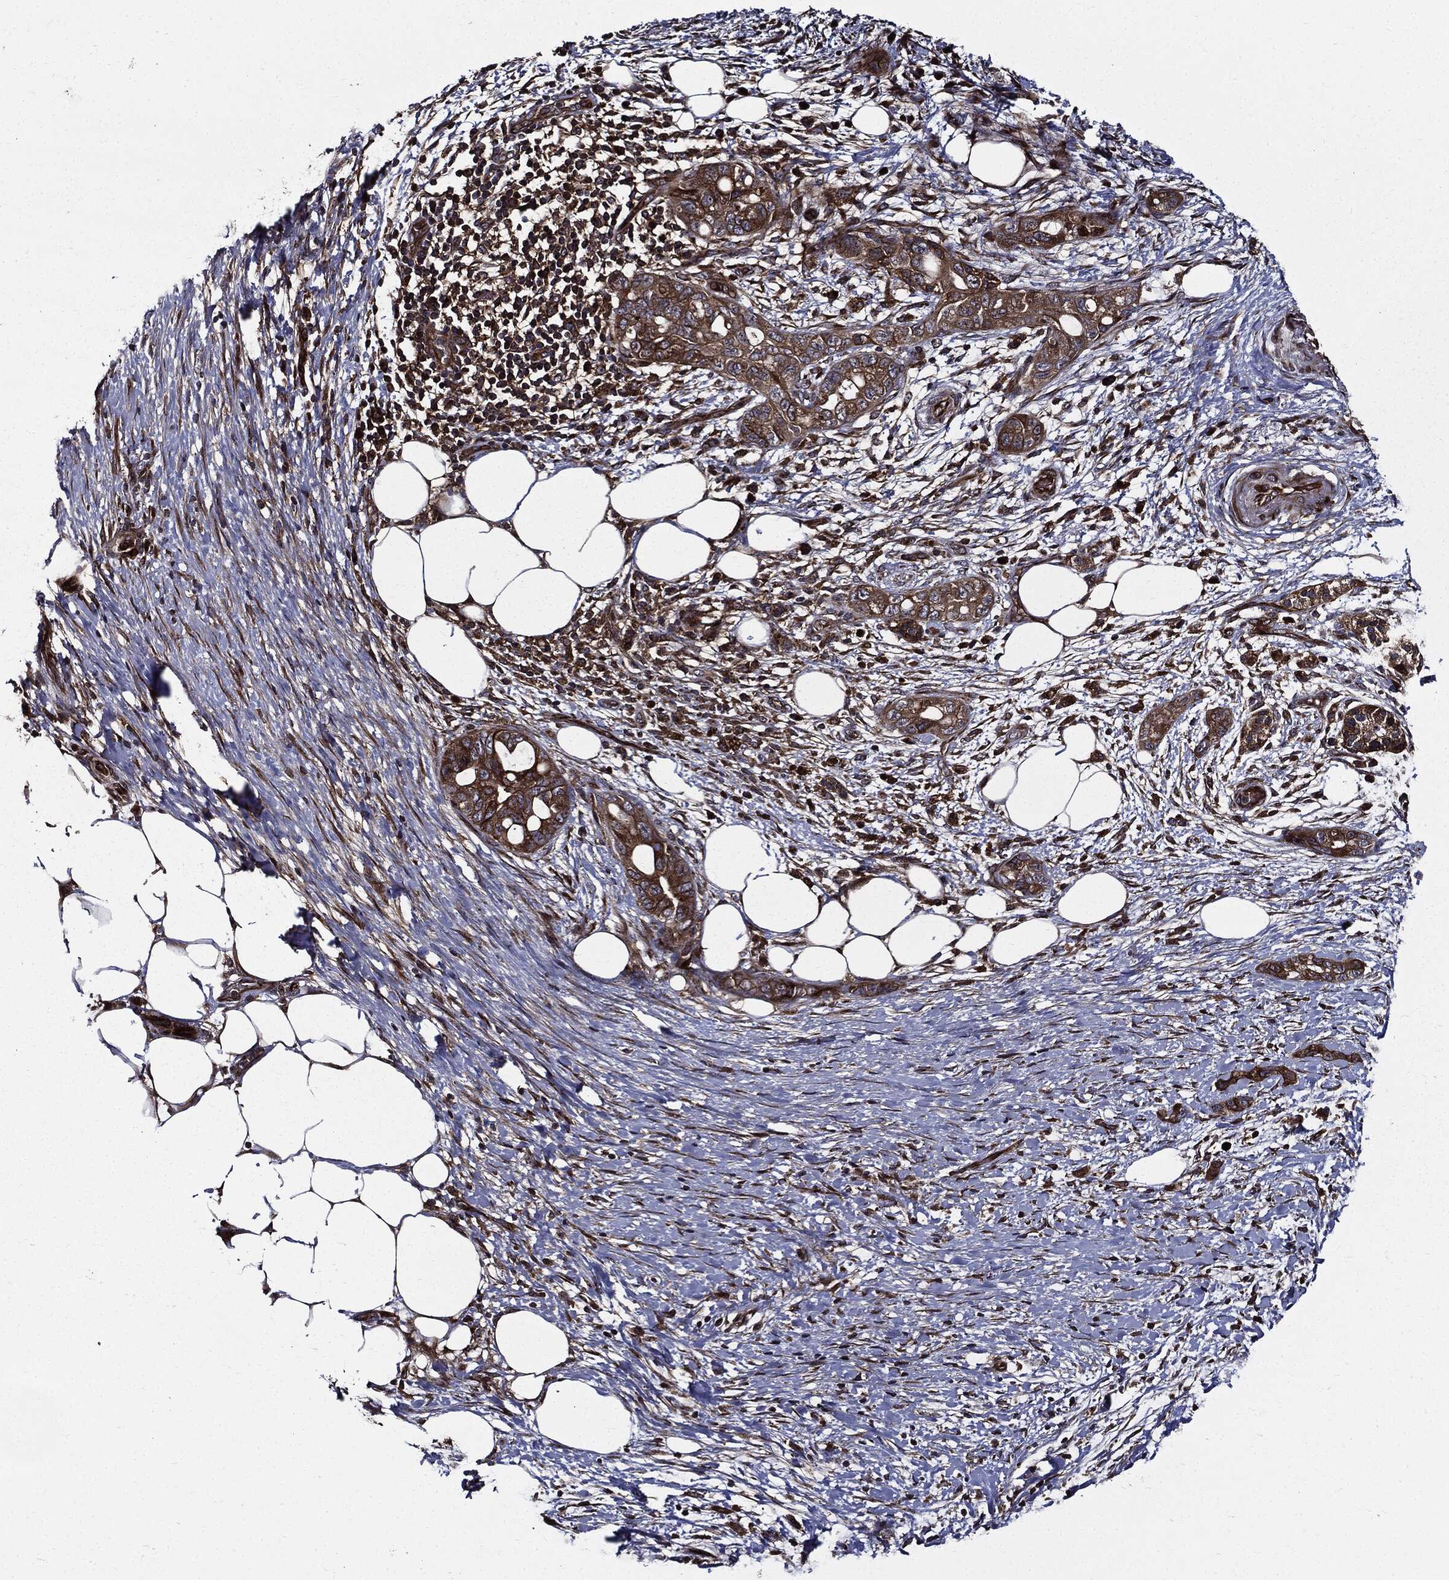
{"staining": {"intensity": "moderate", "quantity": ">75%", "location": "cytoplasmic/membranous"}, "tissue": "pancreatic cancer", "cell_type": "Tumor cells", "image_type": "cancer", "snomed": [{"axis": "morphology", "description": "Adenocarcinoma, NOS"}, {"axis": "topography", "description": "Pancreas"}], "caption": "Immunohistochemistry (IHC) staining of pancreatic cancer (adenocarcinoma), which shows medium levels of moderate cytoplasmic/membranous positivity in about >75% of tumor cells indicating moderate cytoplasmic/membranous protein expression. The staining was performed using DAB (brown) for protein detection and nuclei were counterstained in hematoxylin (blue).", "gene": "HTT", "patient": {"sex": "female", "age": 72}}